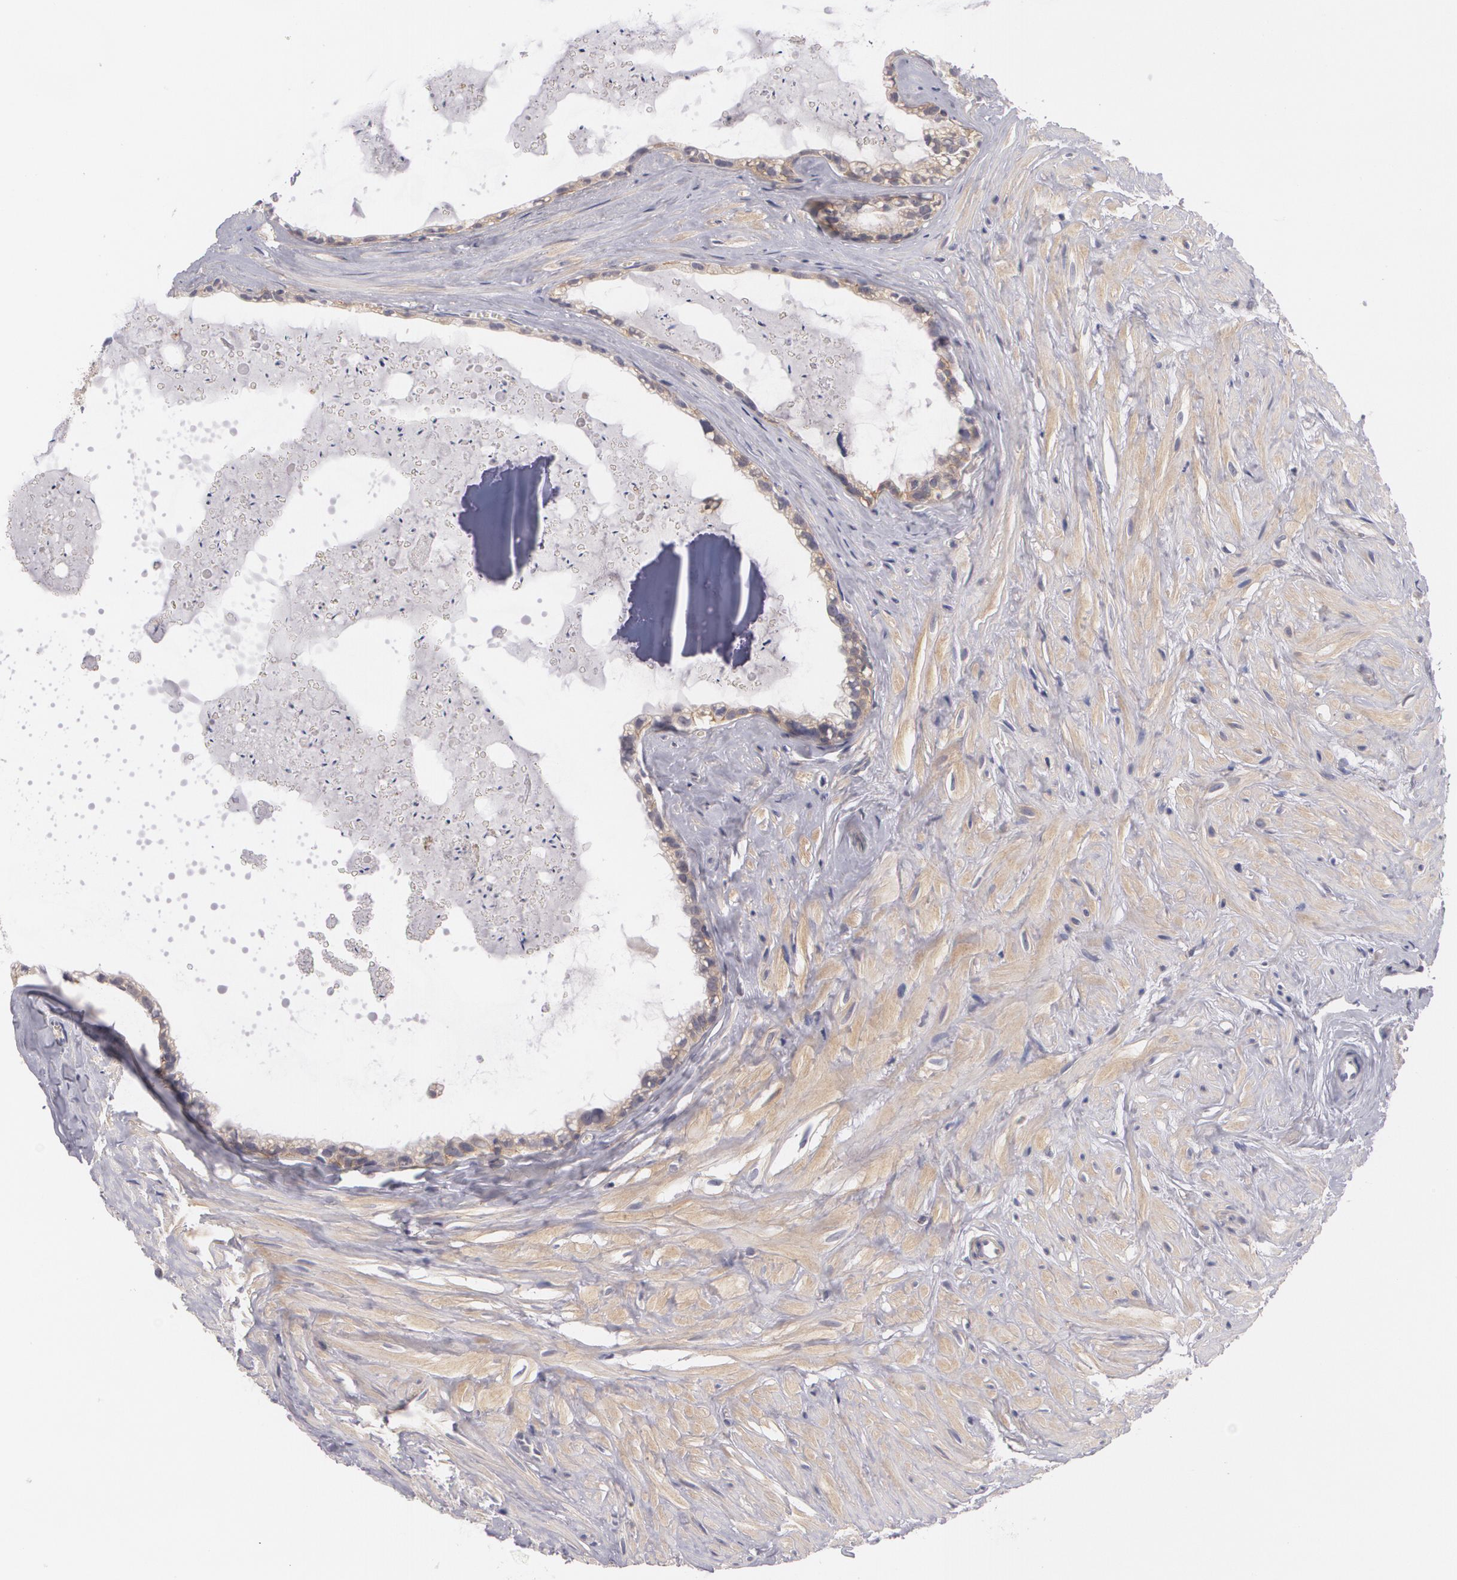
{"staining": {"intensity": "weak", "quantity": "25%-75%", "location": "cytoplasmic/membranous"}, "tissue": "seminal vesicle", "cell_type": "Glandular cells", "image_type": "normal", "snomed": [{"axis": "morphology", "description": "Normal tissue, NOS"}, {"axis": "topography", "description": "Seminal veicle"}], "caption": "The image shows staining of benign seminal vesicle, revealing weak cytoplasmic/membranous protein expression (brown color) within glandular cells.", "gene": "CASK", "patient": {"sex": "male", "age": 60}}